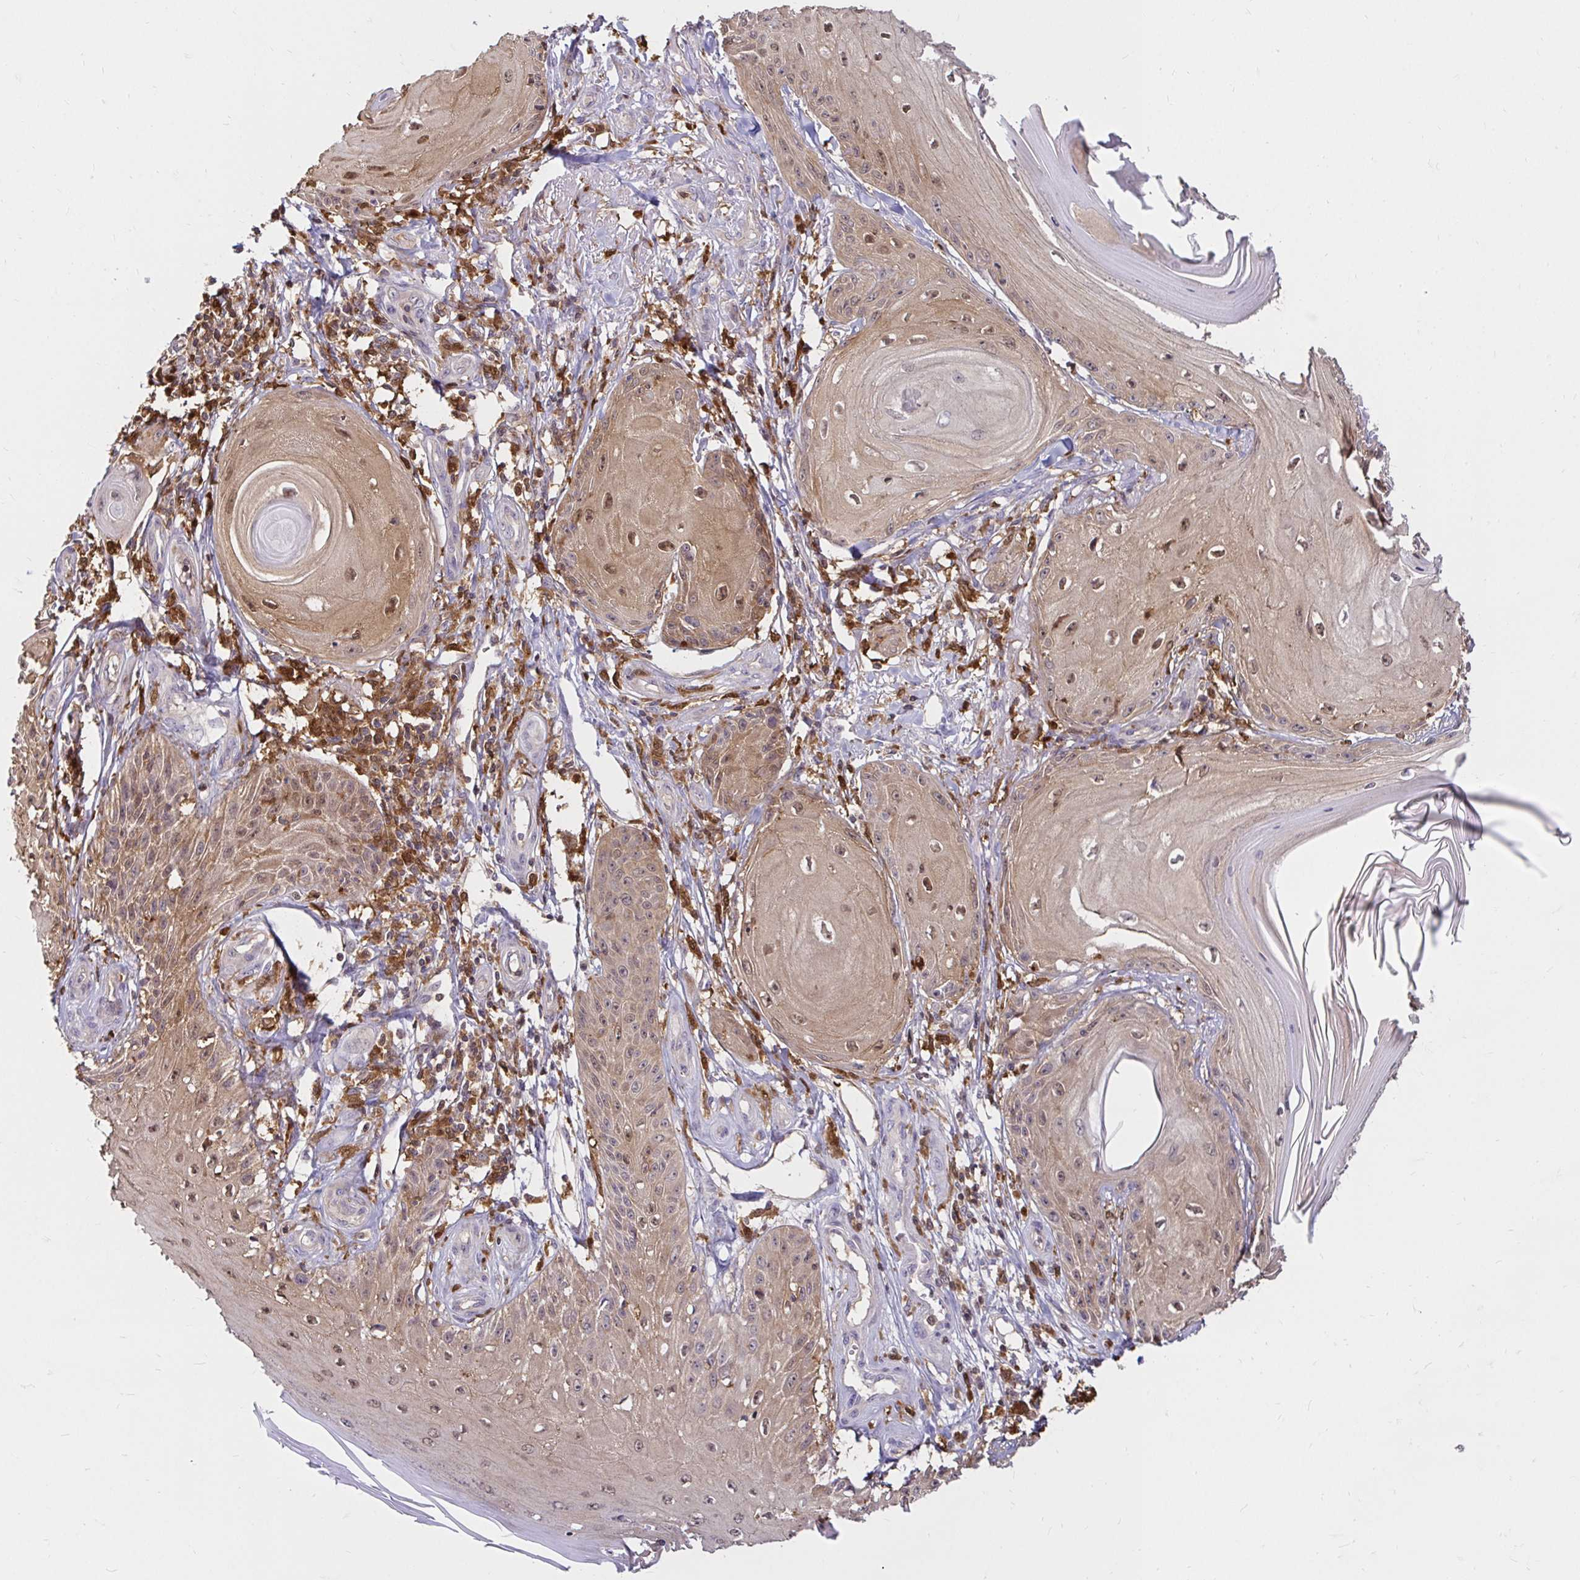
{"staining": {"intensity": "weak", "quantity": ">75%", "location": "cytoplasmic/membranous,nuclear"}, "tissue": "skin cancer", "cell_type": "Tumor cells", "image_type": "cancer", "snomed": [{"axis": "morphology", "description": "Squamous cell carcinoma, NOS"}, {"axis": "topography", "description": "Skin"}], "caption": "High-power microscopy captured an immunohistochemistry micrograph of skin cancer, revealing weak cytoplasmic/membranous and nuclear positivity in approximately >75% of tumor cells.", "gene": "PYCARD", "patient": {"sex": "female", "age": 77}}